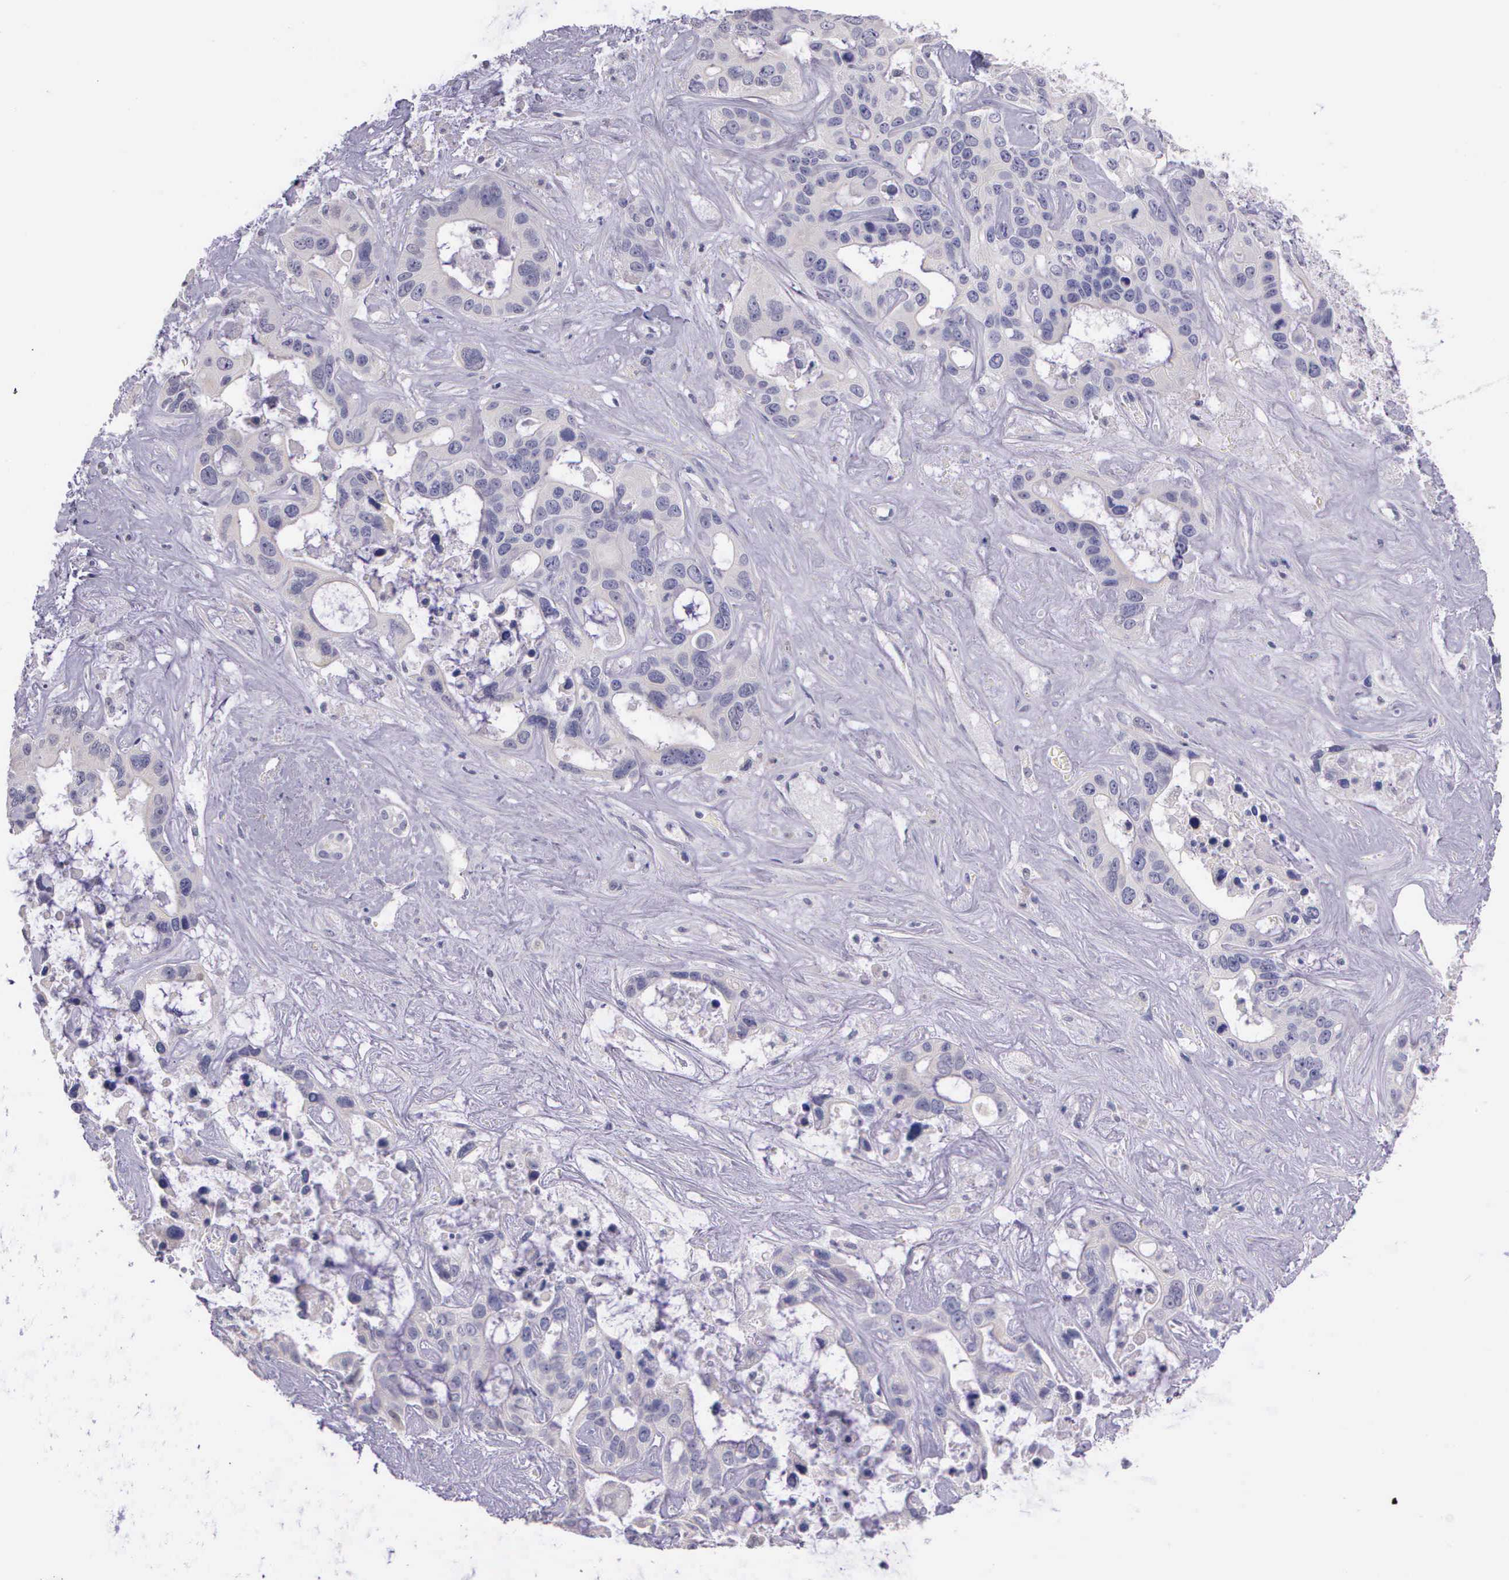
{"staining": {"intensity": "negative", "quantity": "none", "location": "none"}, "tissue": "liver cancer", "cell_type": "Tumor cells", "image_type": "cancer", "snomed": [{"axis": "morphology", "description": "Cholangiocarcinoma"}, {"axis": "topography", "description": "Liver"}], "caption": "The immunohistochemistry histopathology image has no significant staining in tumor cells of cholangiocarcinoma (liver) tissue.", "gene": "THSD7A", "patient": {"sex": "female", "age": 65}}